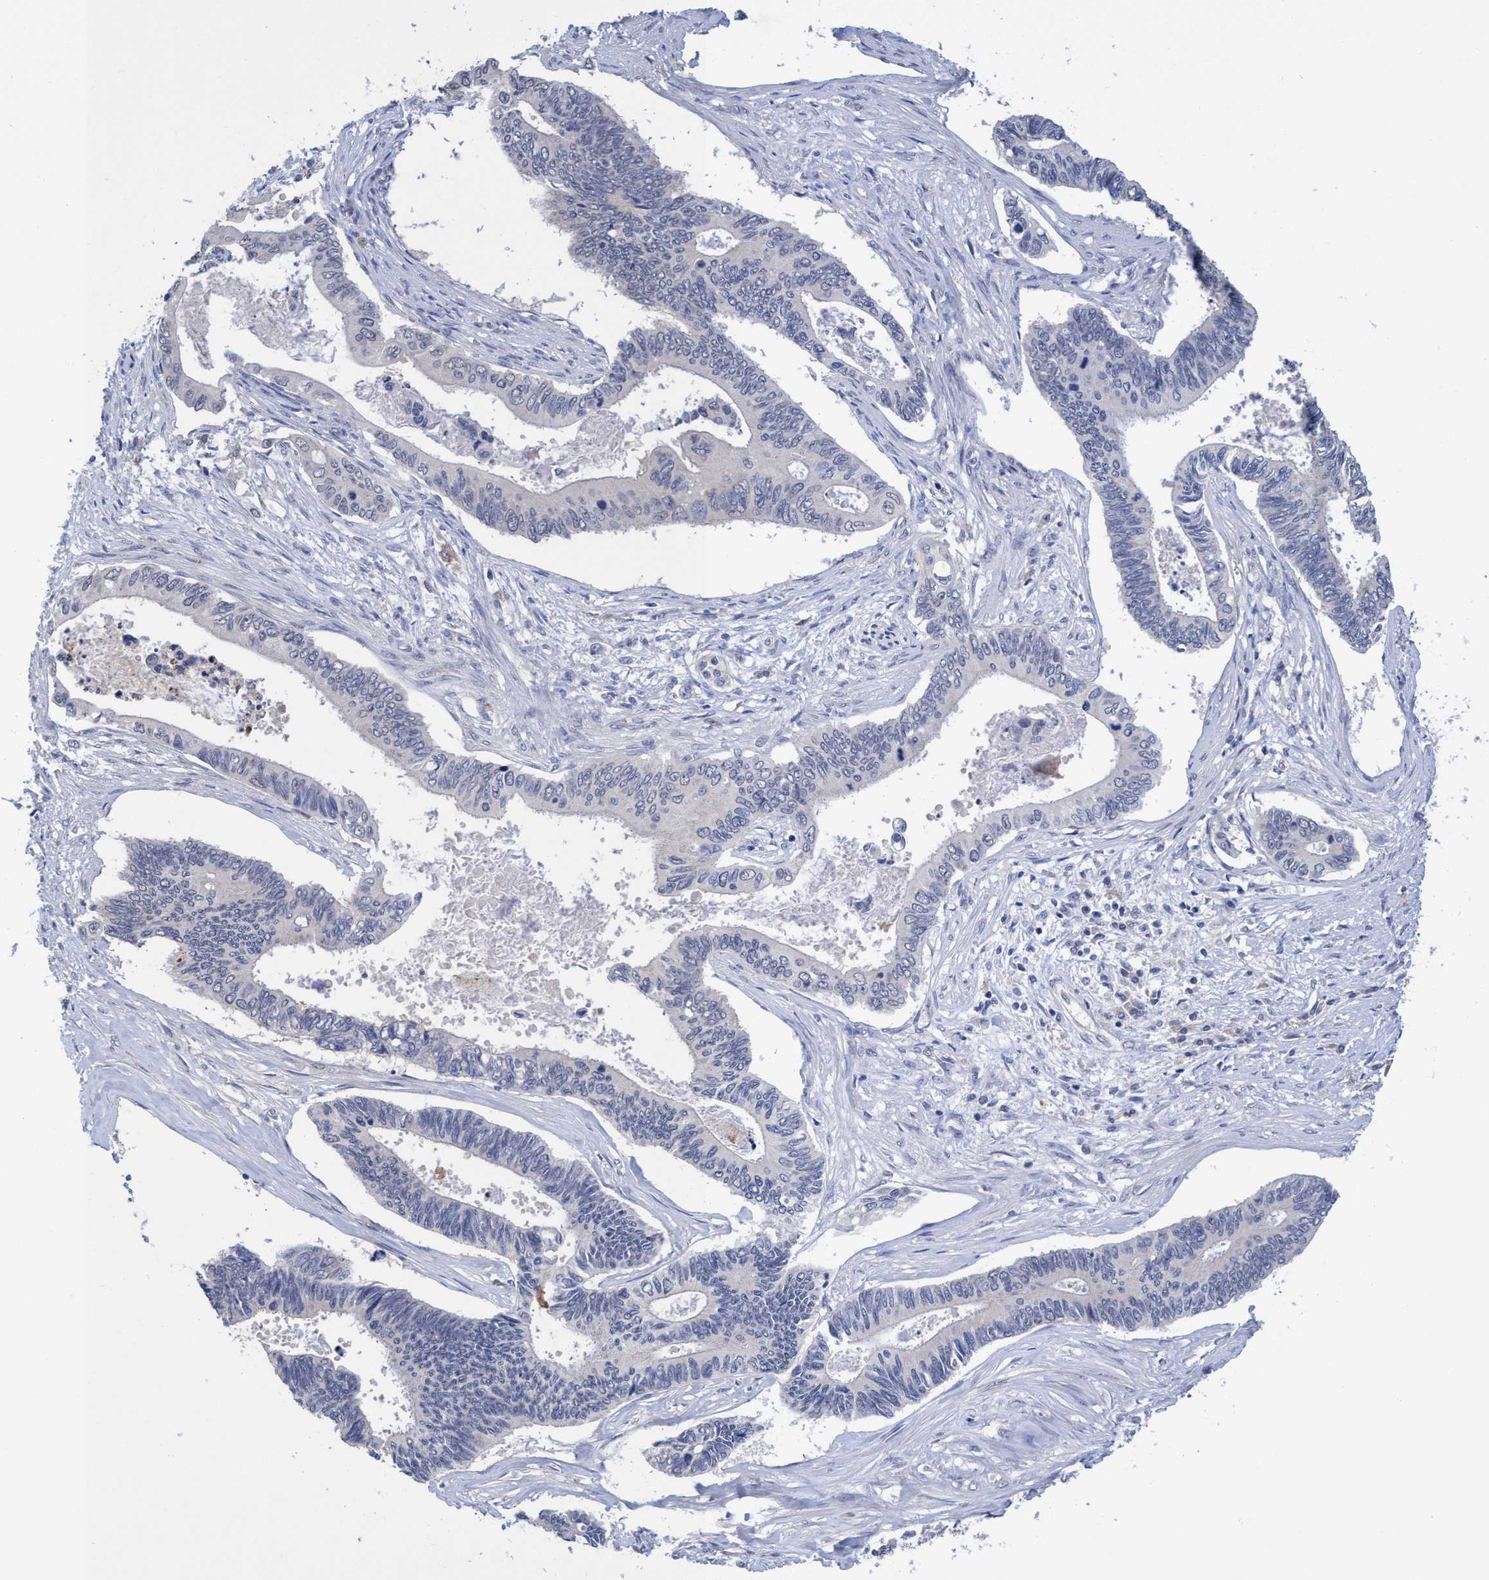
{"staining": {"intensity": "negative", "quantity": "none", "location": "none"}, "tissue": "pancreatic cancer", "cell_type": "Tumor cells", "image_type": "cancer", "snomed": [{"axis": "morphology", "description": "Adenocarcinoma, NOS"}, {"axis": "topography", "description": "Pancreas"}], "caption": "Tumor cells are negative for protein expression in human pancreatic cancer.", "gene": "SEMA4D", "patient": {"sex": "female", "age": 70}}